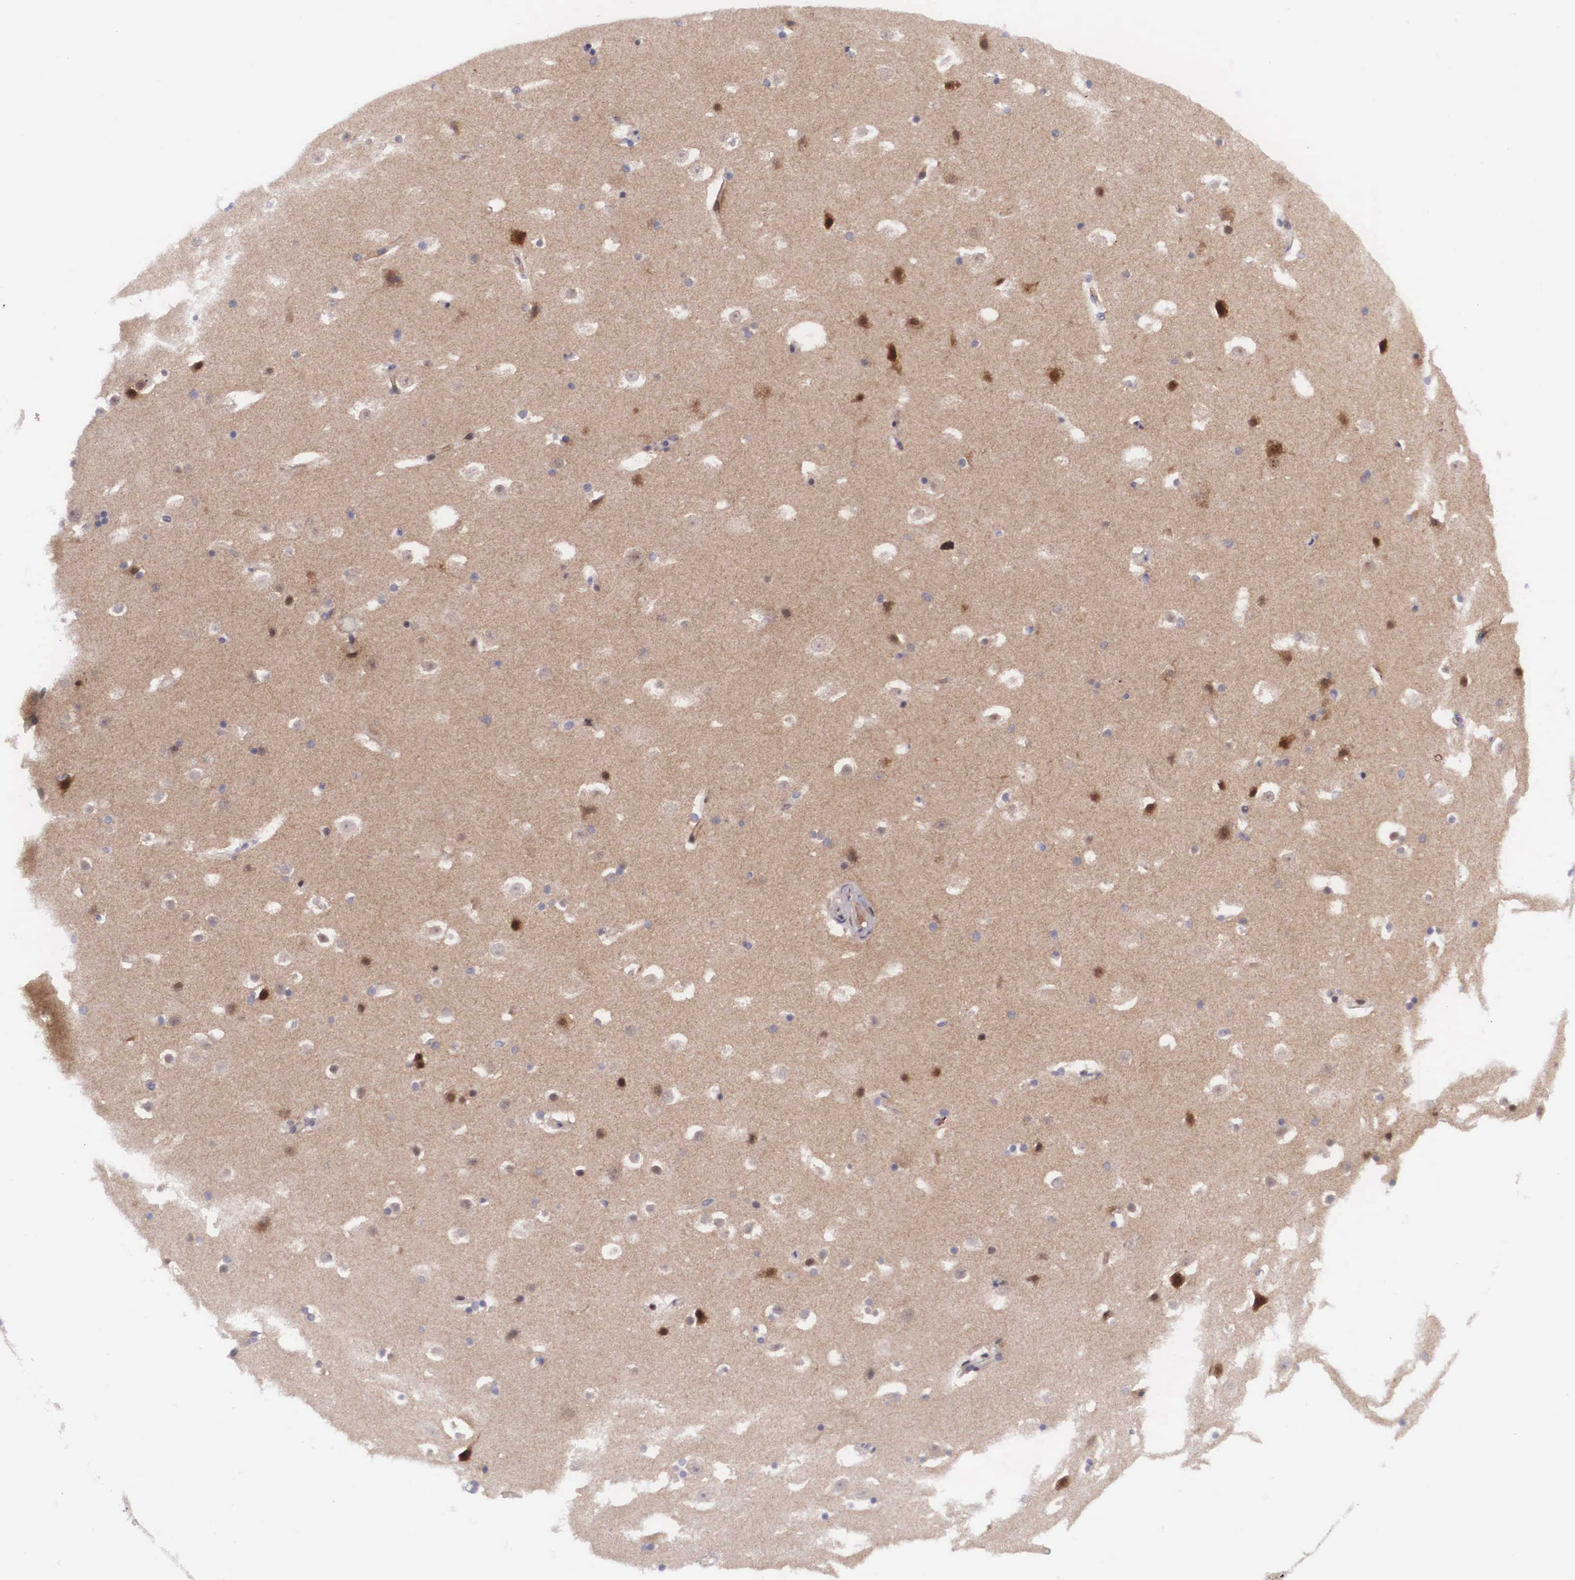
{"staining": {"intensity": "negative", "quantity": "none", "location": "none"}, "tissue": "hippocampus", "cell_type": "Glial cells", "image_type": "normal", "snomed": [{"axis": "morphology", "description": "Normal tissue, NOS"}, {"axis": "topography", "description": "Hippocampus"}], "caption": "Glial cells are negative for protein expression in benign human hippocampus.", "gene": "EMID1", "patient": {"sex": "male", "age": 45}}